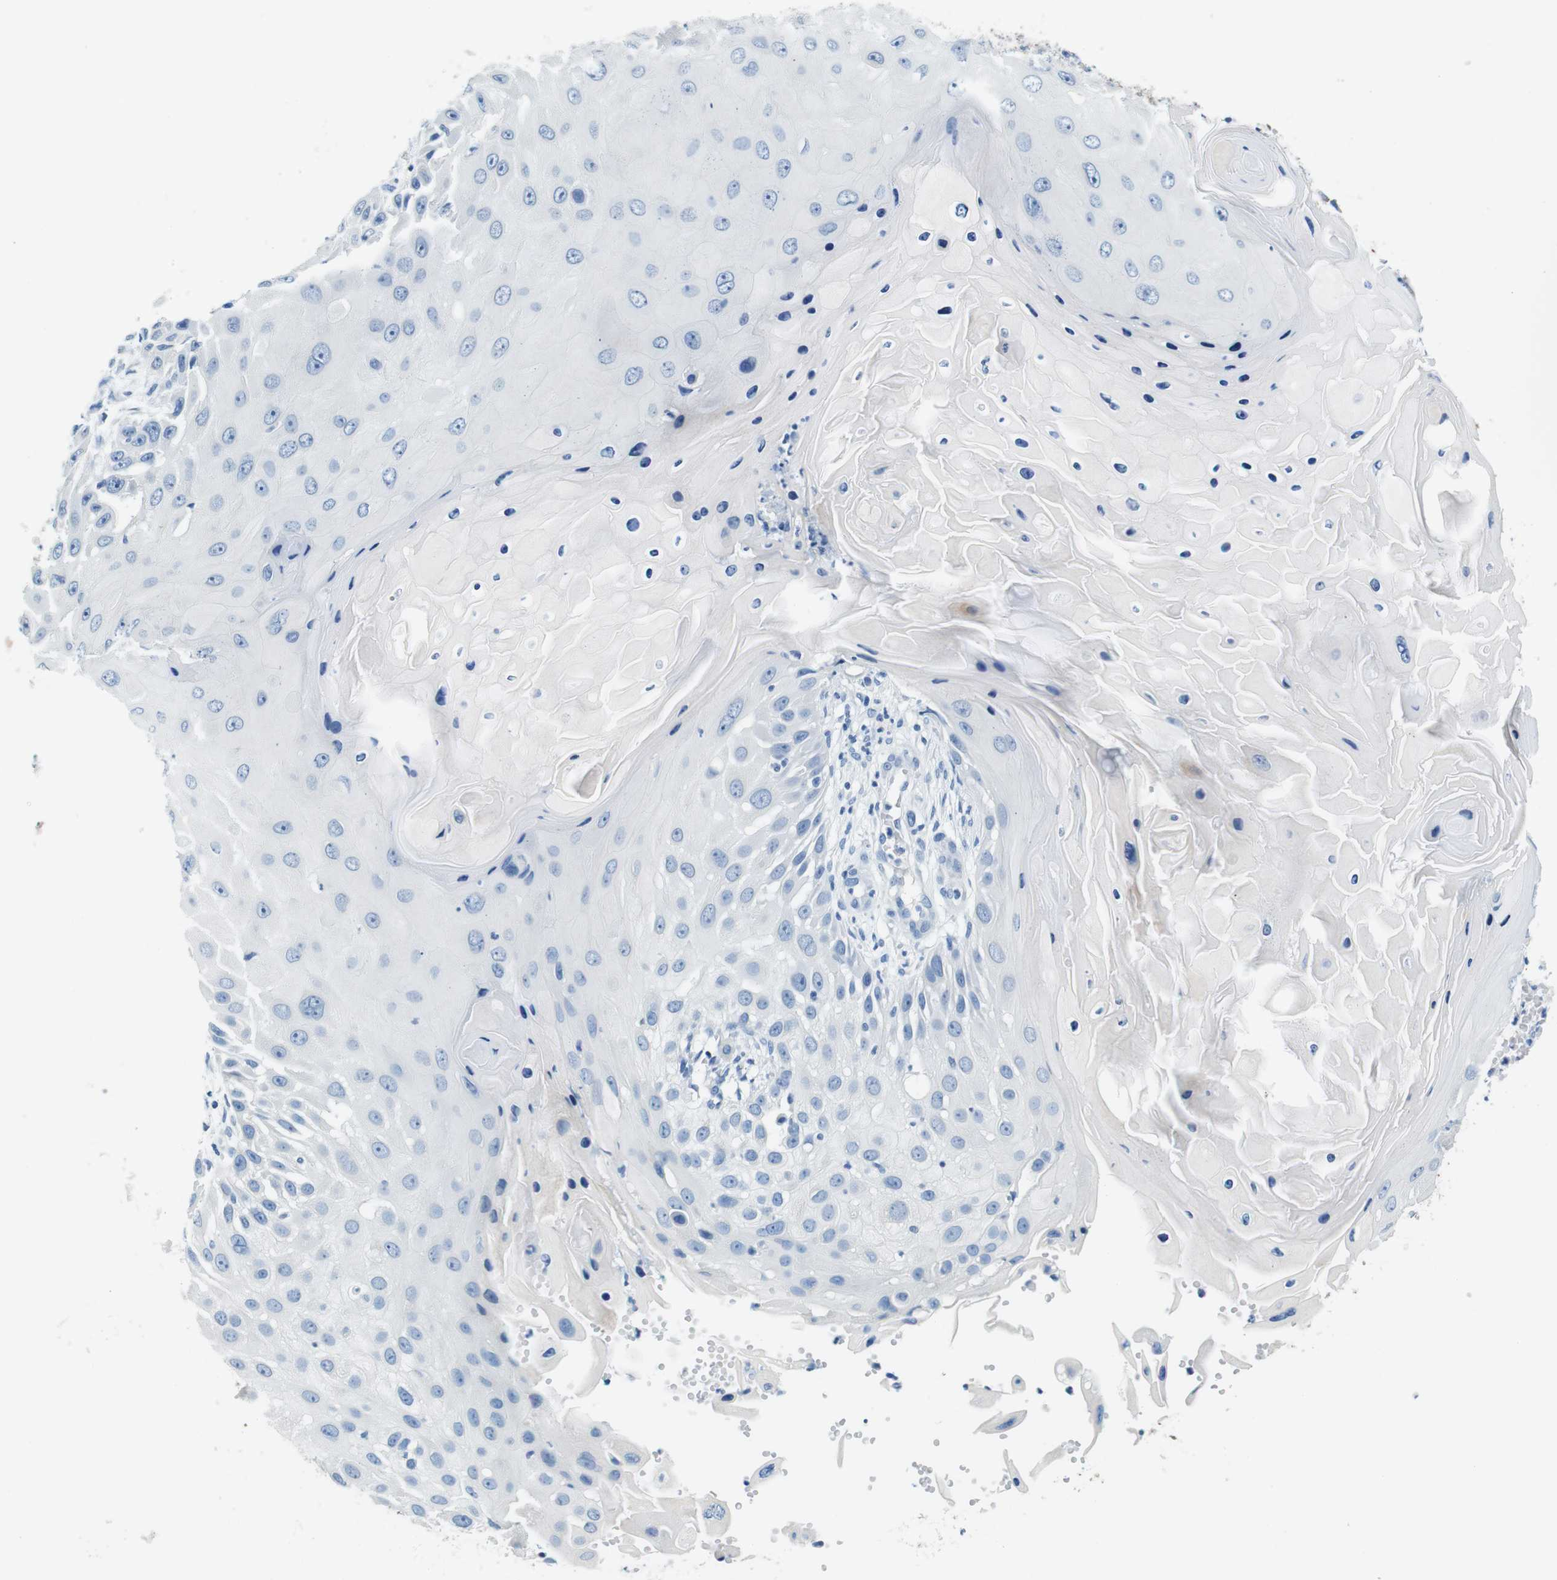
{"staining": {"intensity": "negative", "quantity": "none", "location": "none"}, "tissue": "skin cancer", "cell_type": "Tumor cells", "image_type": "cancer", "snomed": [{"axis": "morphology", "description": "Squamous cell carcinoma, NOS"}, {"axis": "topography", "description": "Skin"}], "caption": "A micrograph of human skin squamous cell carcinoma is negative for staining in tumor cells.", "gene": "IGHD", "patient": {"sex": "female", "age": 44}}